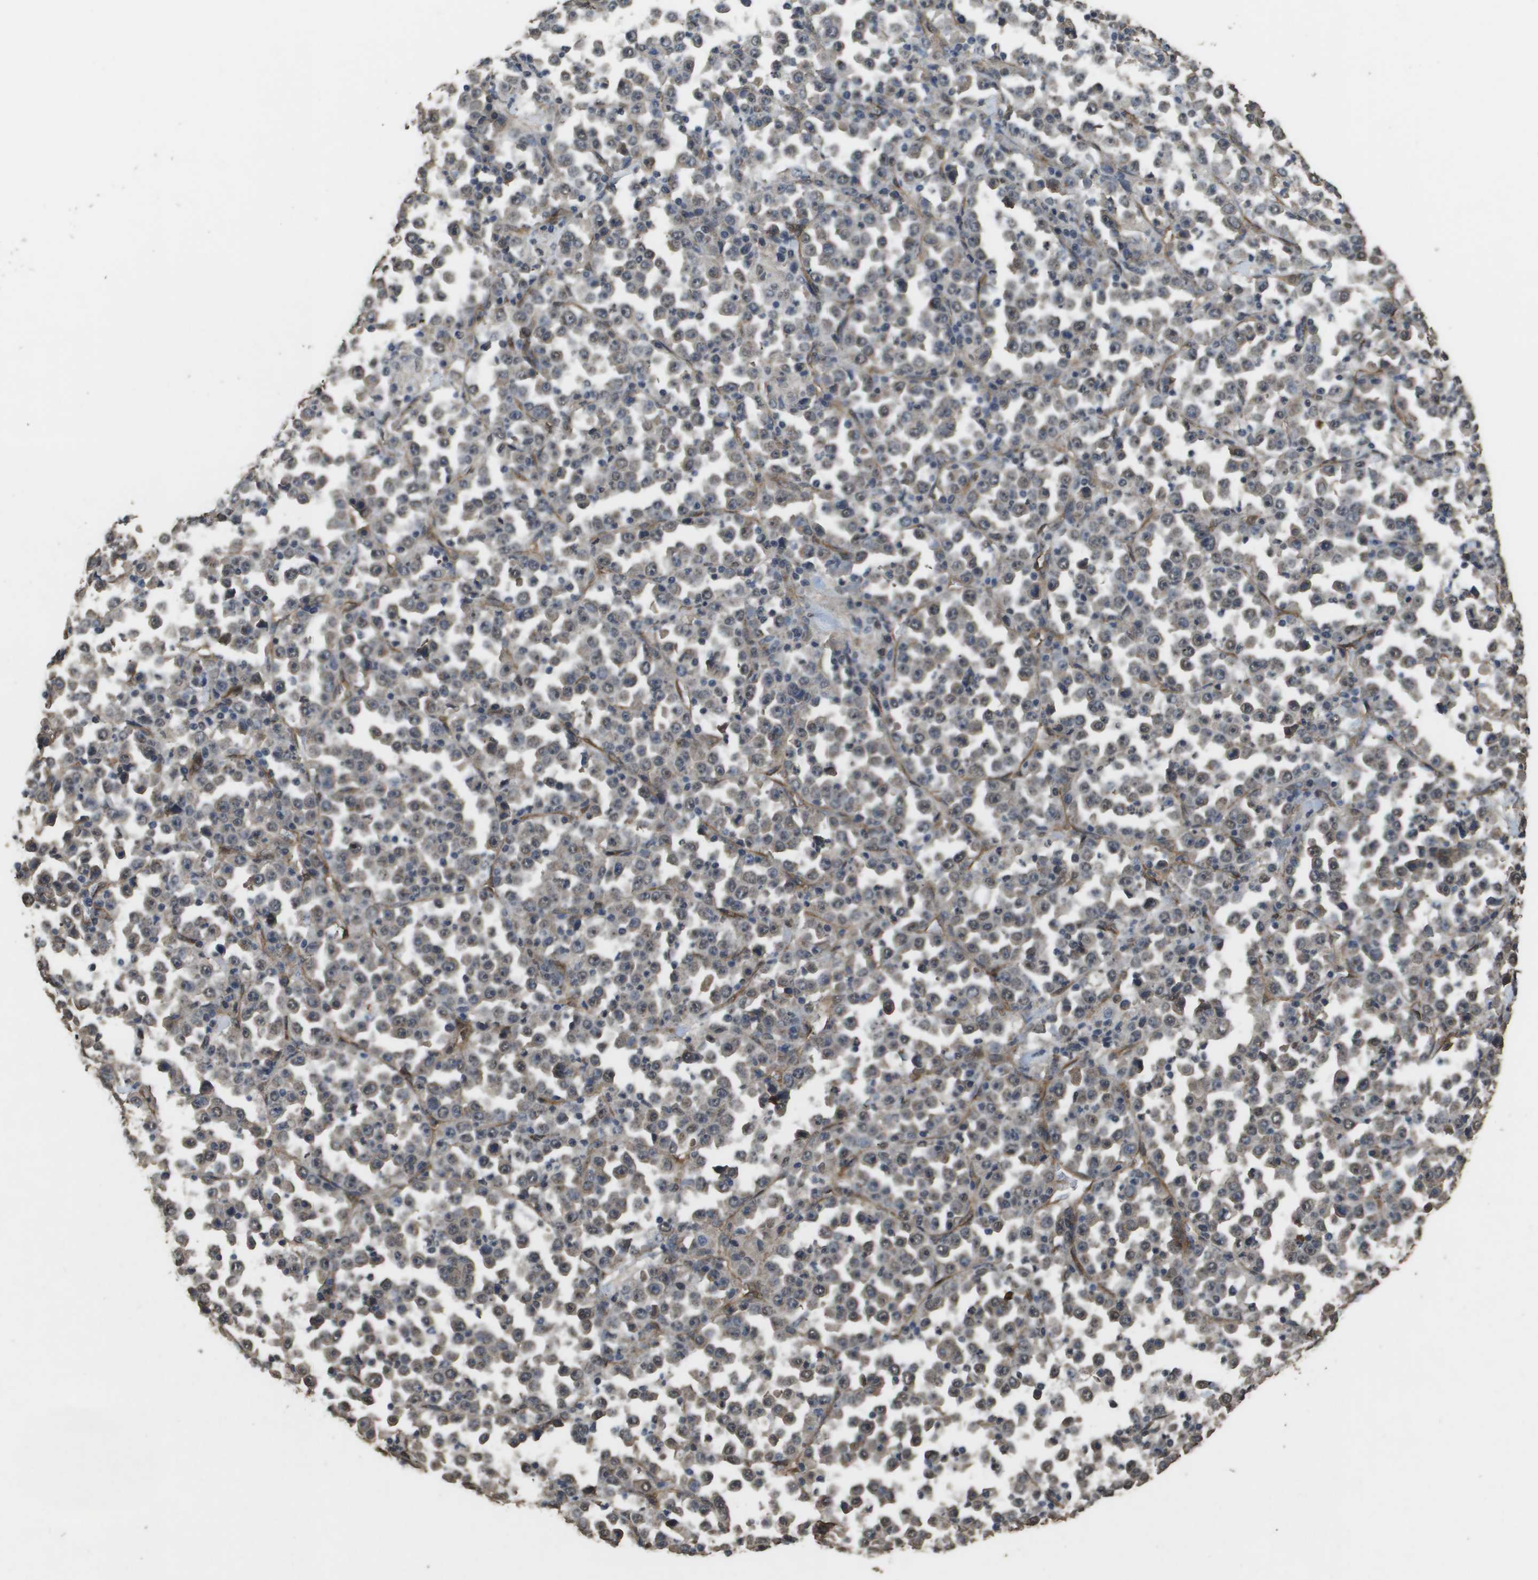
{"staining": {"intensity": "weak", "quantity": "25%-75%", "location": "cytoplasmic/membranous,nuclear"}, "tissue": "stomach cancer", "cell_type": "Tumor cells", "image_type": "cancer", "snomed": [{"axis": "morphology", "description": "Normal tissue, NOS"}, {"axis": "morphology", "description": "Adenocarcinoma, NOS"}, {"axis": "topography", "description": "Stomach, upper"}, {"axis": "topography", "description": "Stomach"}], "caption": "Protein expression analysis of adenocarcinoma (stomach) demonstrates weak cytoplasmic/membranous and nuclear positivity in about 25%-75% of tumor cells.", "gene": "AAMP", "patient": {"sex": "male", "age": 59}}